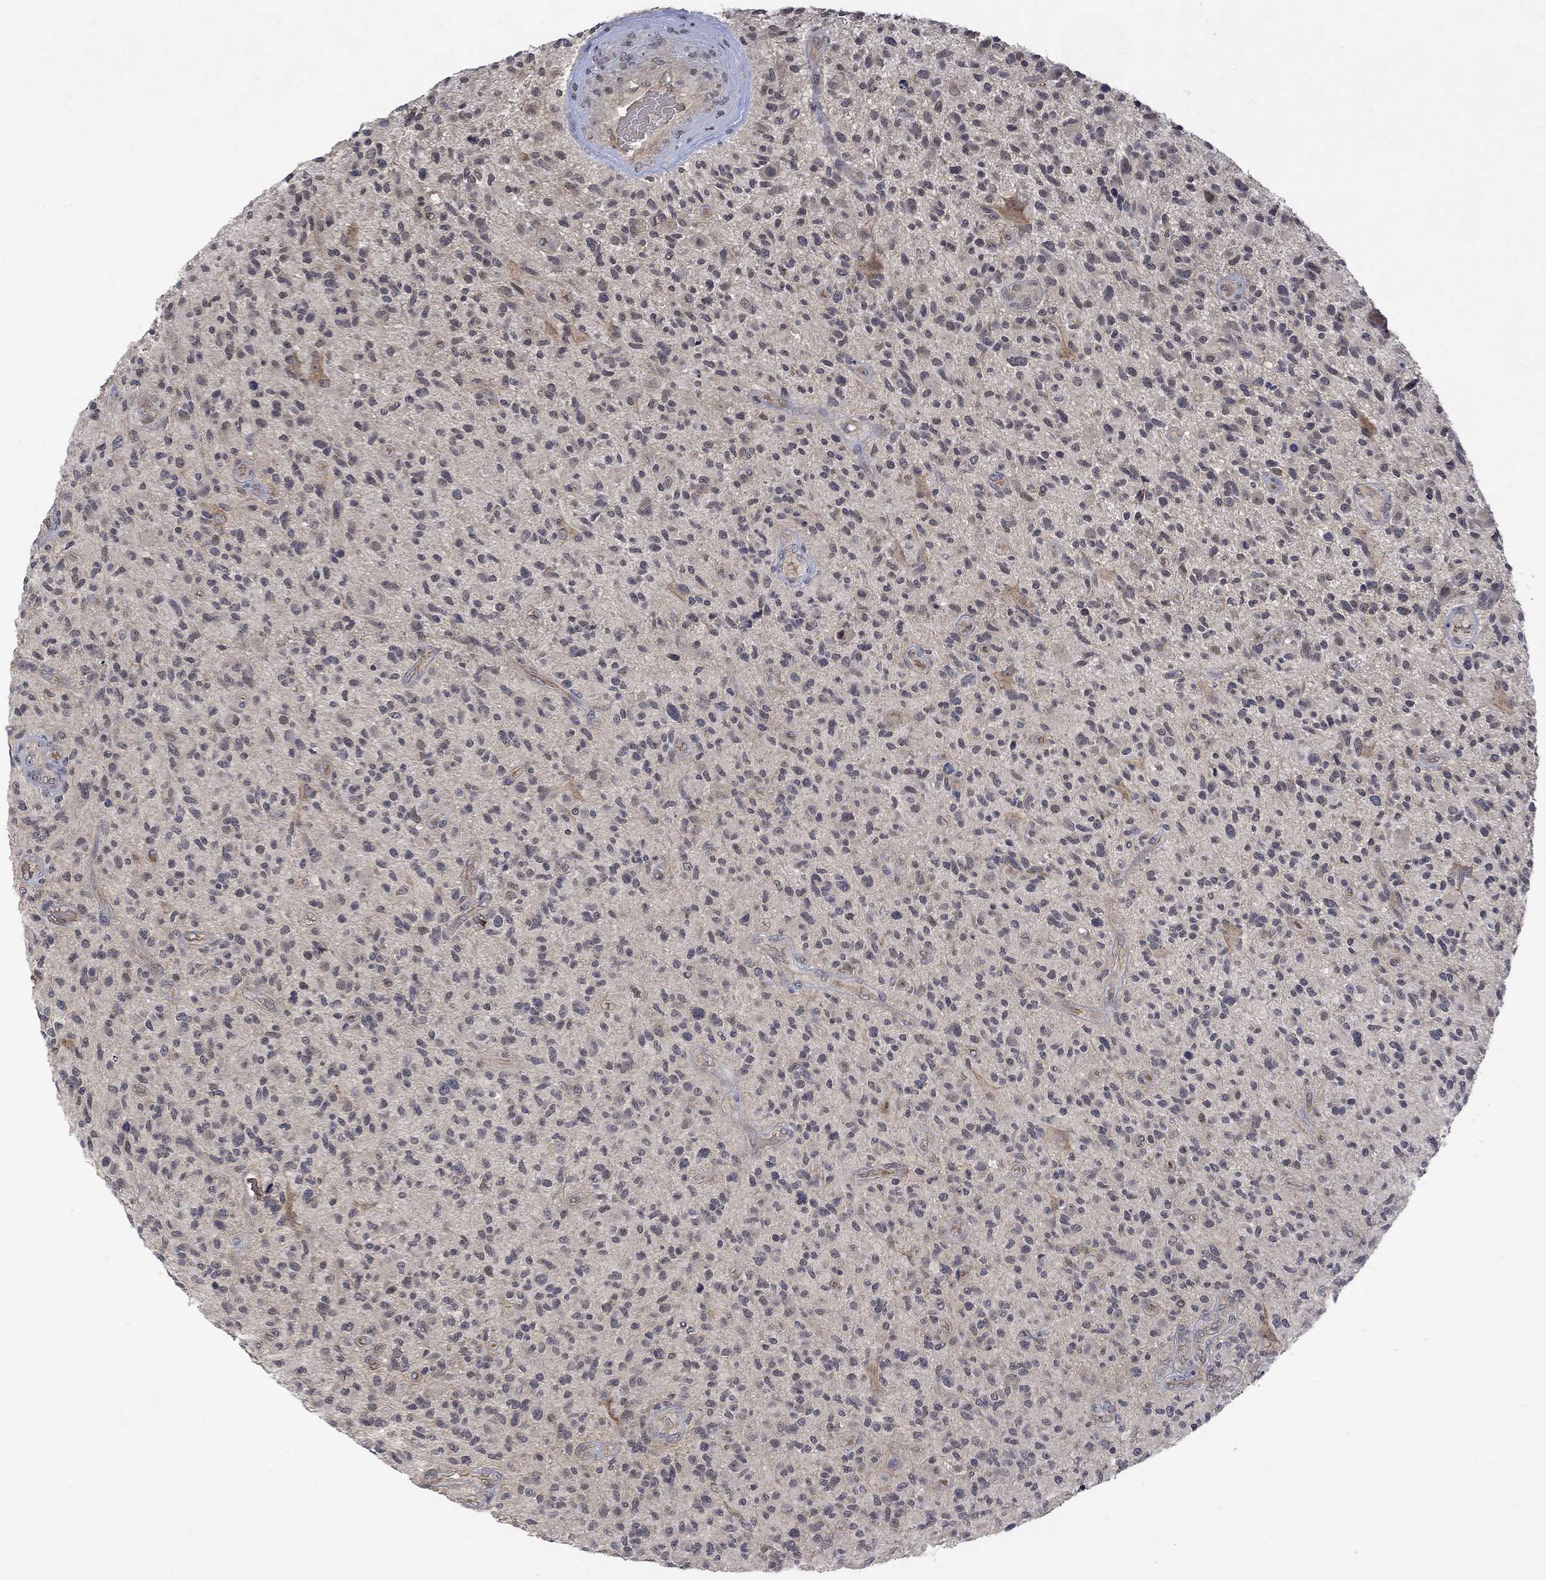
{"staining": {"intensity": "negative", "quantity": "none", "location": "none"}, "tissue": "glioma", "cell_type": "Tumor cells", "image_type": "cancer", "snomed": [{"axis": "morphology", "description": "Glioma, malignant, High grade"}, {"axis": "topography", "description": "Brain"}], "caption": "Photomicrograph shows no significant protein staining in tumor cells of malignant high-grade glioma. (DAB immunohistochemistry with hematoxylin counter stain).", "gene": "GRIN2D", "patient": {"sex": "male", "age": 47}}